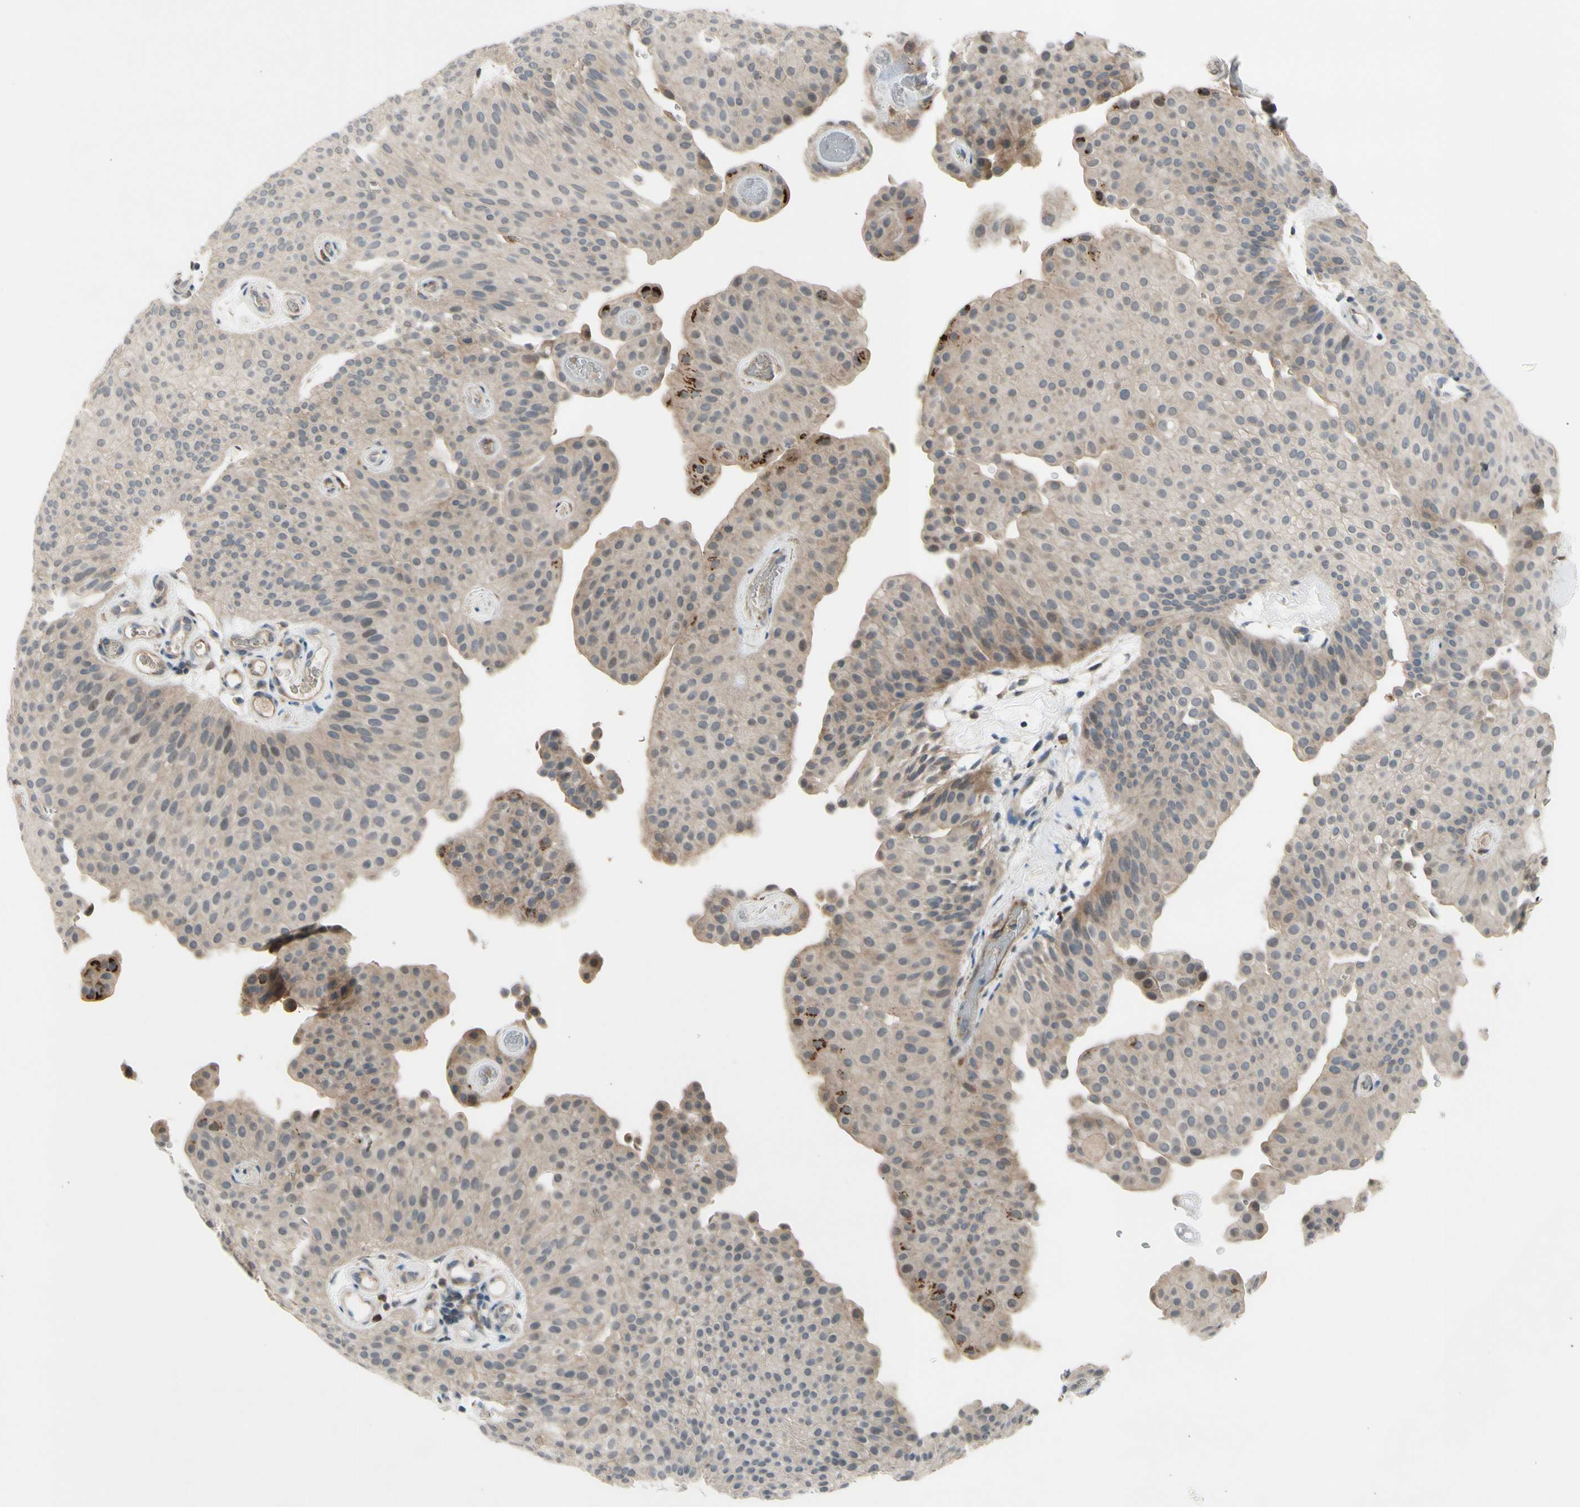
{"staining": {"intensity": "weak", "quantity": "25%-75%", "location": "cytoplasmic/membranous"}, "tissue": "urothelial cancer", "cell_type": "Tumor cells", "image_type": "cancer", "snomed": [{"axis": "morphology", "description": "Urothelial carcinoma, Low grade"}, {"axis": "topography", "description": "Urinary bladder"}], "caption": "Human urothelial cancer stained with a protein marker reveals weak staining in tumor cells.", "gene": "GALNT5", "patient": {"sex": "female", "age": 60}}